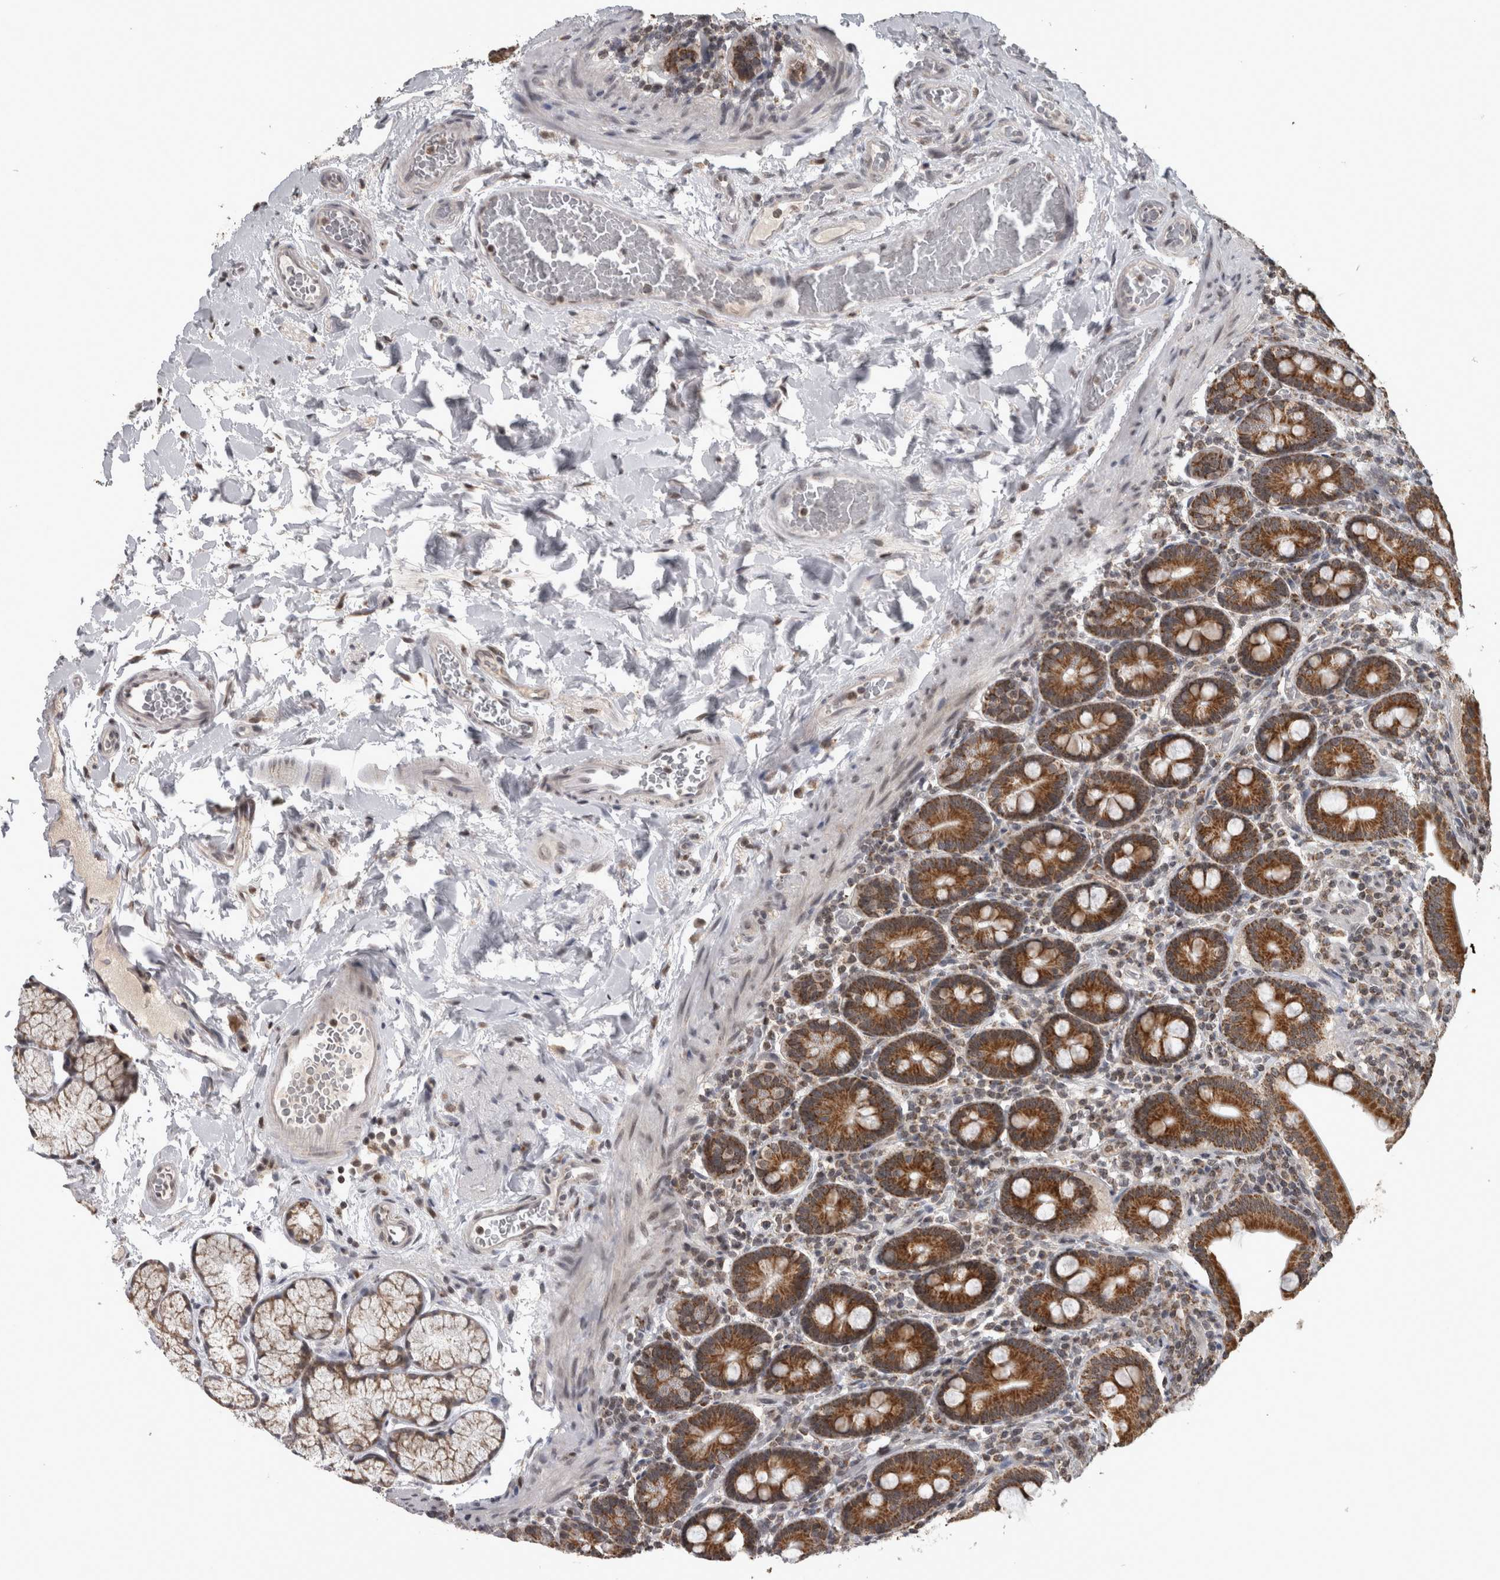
{"staining": {"intensity": "strong", "quantity": ">75%", "location": "cytoplasmic/membranous"}, "tissue": "duodenum", "cell_type": "Glandular cells", "image_type": "normal", "snomed": [{"axis": "morphology", "description": "Normal tissue, NOS"}, {"axis": "topography", "description": "Duodenum"}], "caption": "Immunohistochemical staining of benign human duodenum shows >75% levels of strong cytoplasmic/membranous protein staining in approximately >75% of glandular cells.", "gene": "OR2K2", "patient": {"sex": "male", "age": 54}}